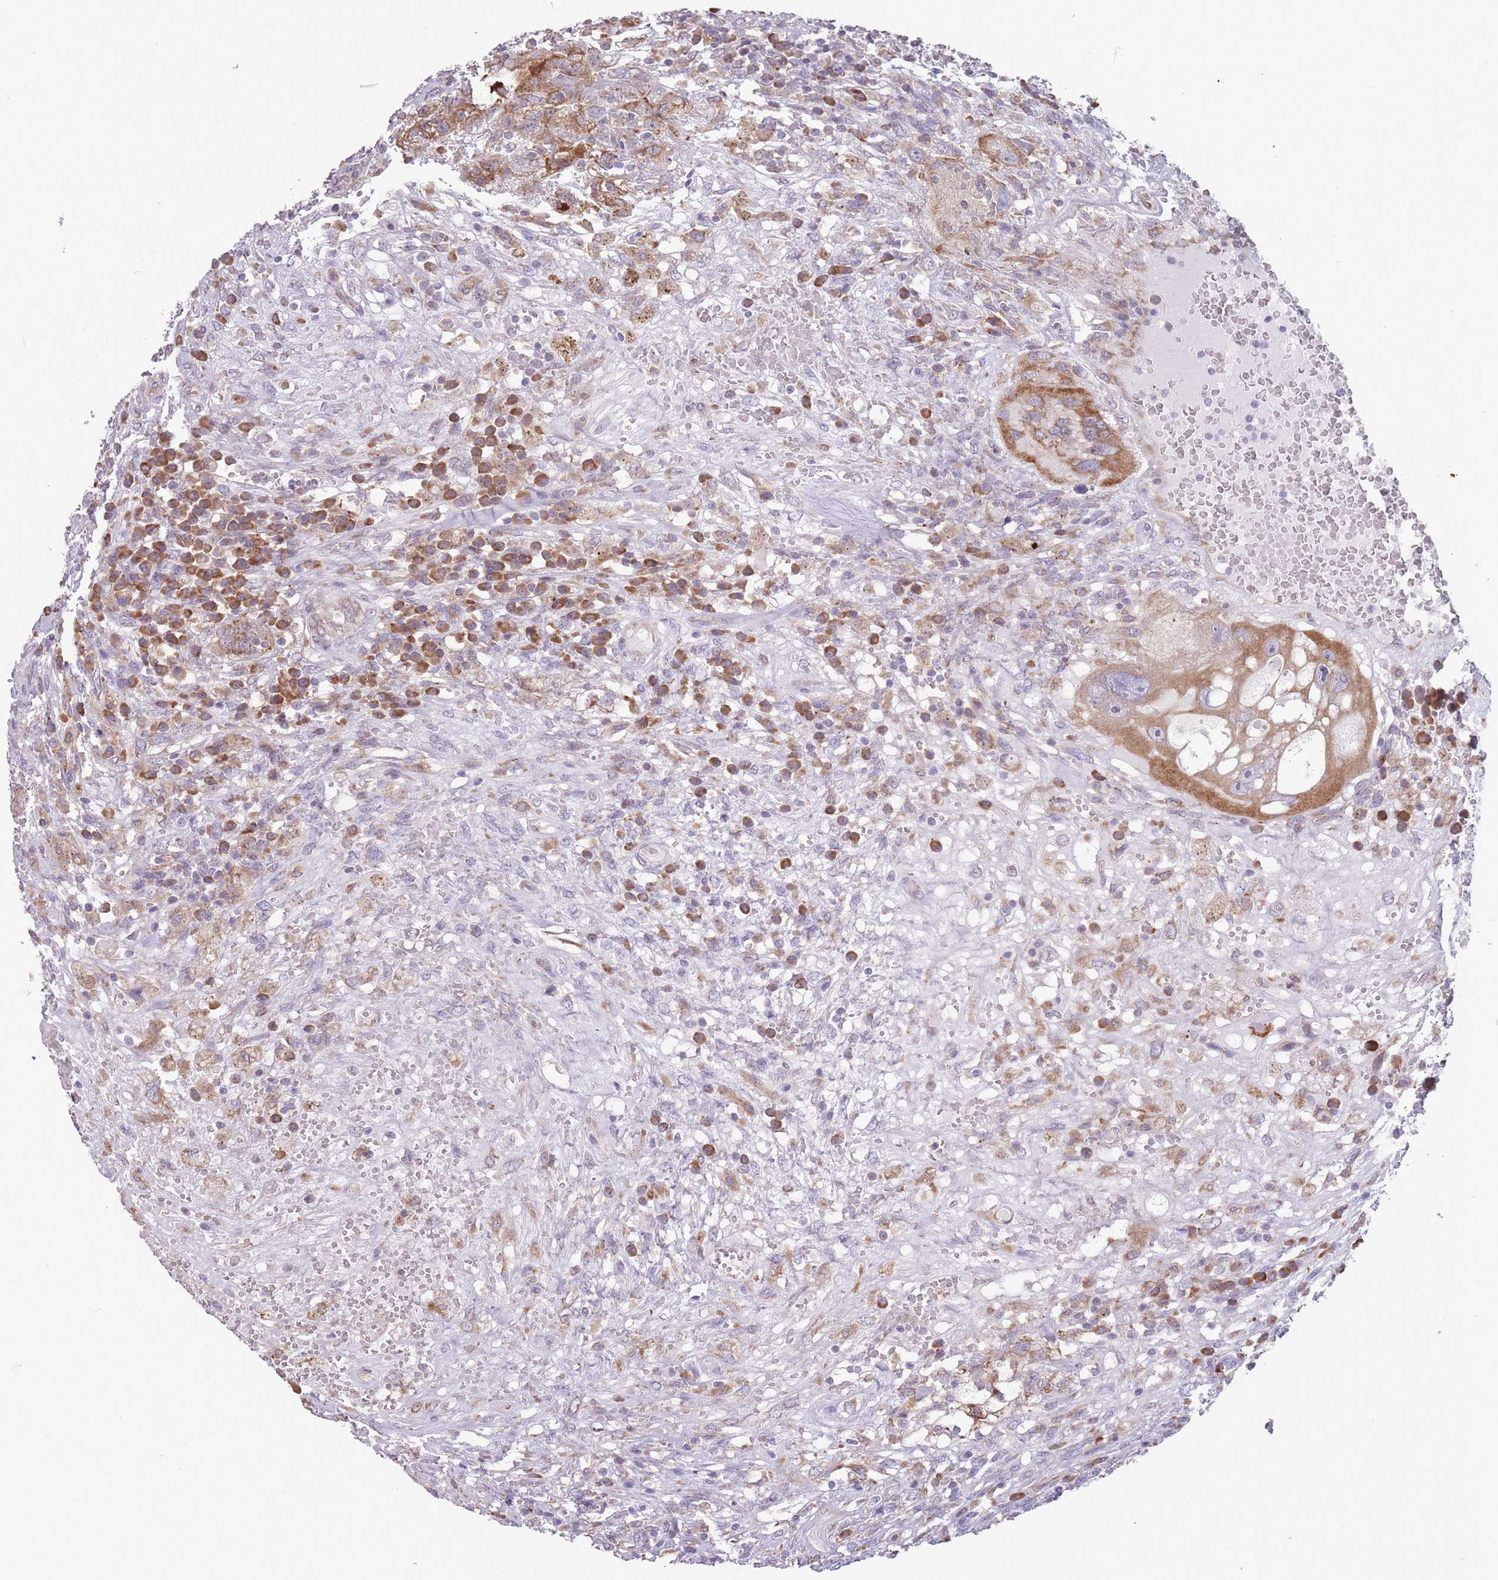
{"staining": {"intensity": "moderate", "quantity": ">75%", "location": "cytoplasmic/membranous"}, "tissue": "testis cancer", "cell_type": "Tumor cells", "image_type": "cancer", "snomed": [{"axis": "morphology", "description": "Carcinoma, Embryonal, NOS"}, {"axis": "topography", "description": "Testis"}], "caption": "Immunohistochemical staining of human testis embryonal carcinoma exhibits moderate cytoplasmic/membranous protein staining in approximately >75% of tumor cells.", "gene": "TRAPPC5", "patient": {"sex": "male", "age": 26}}